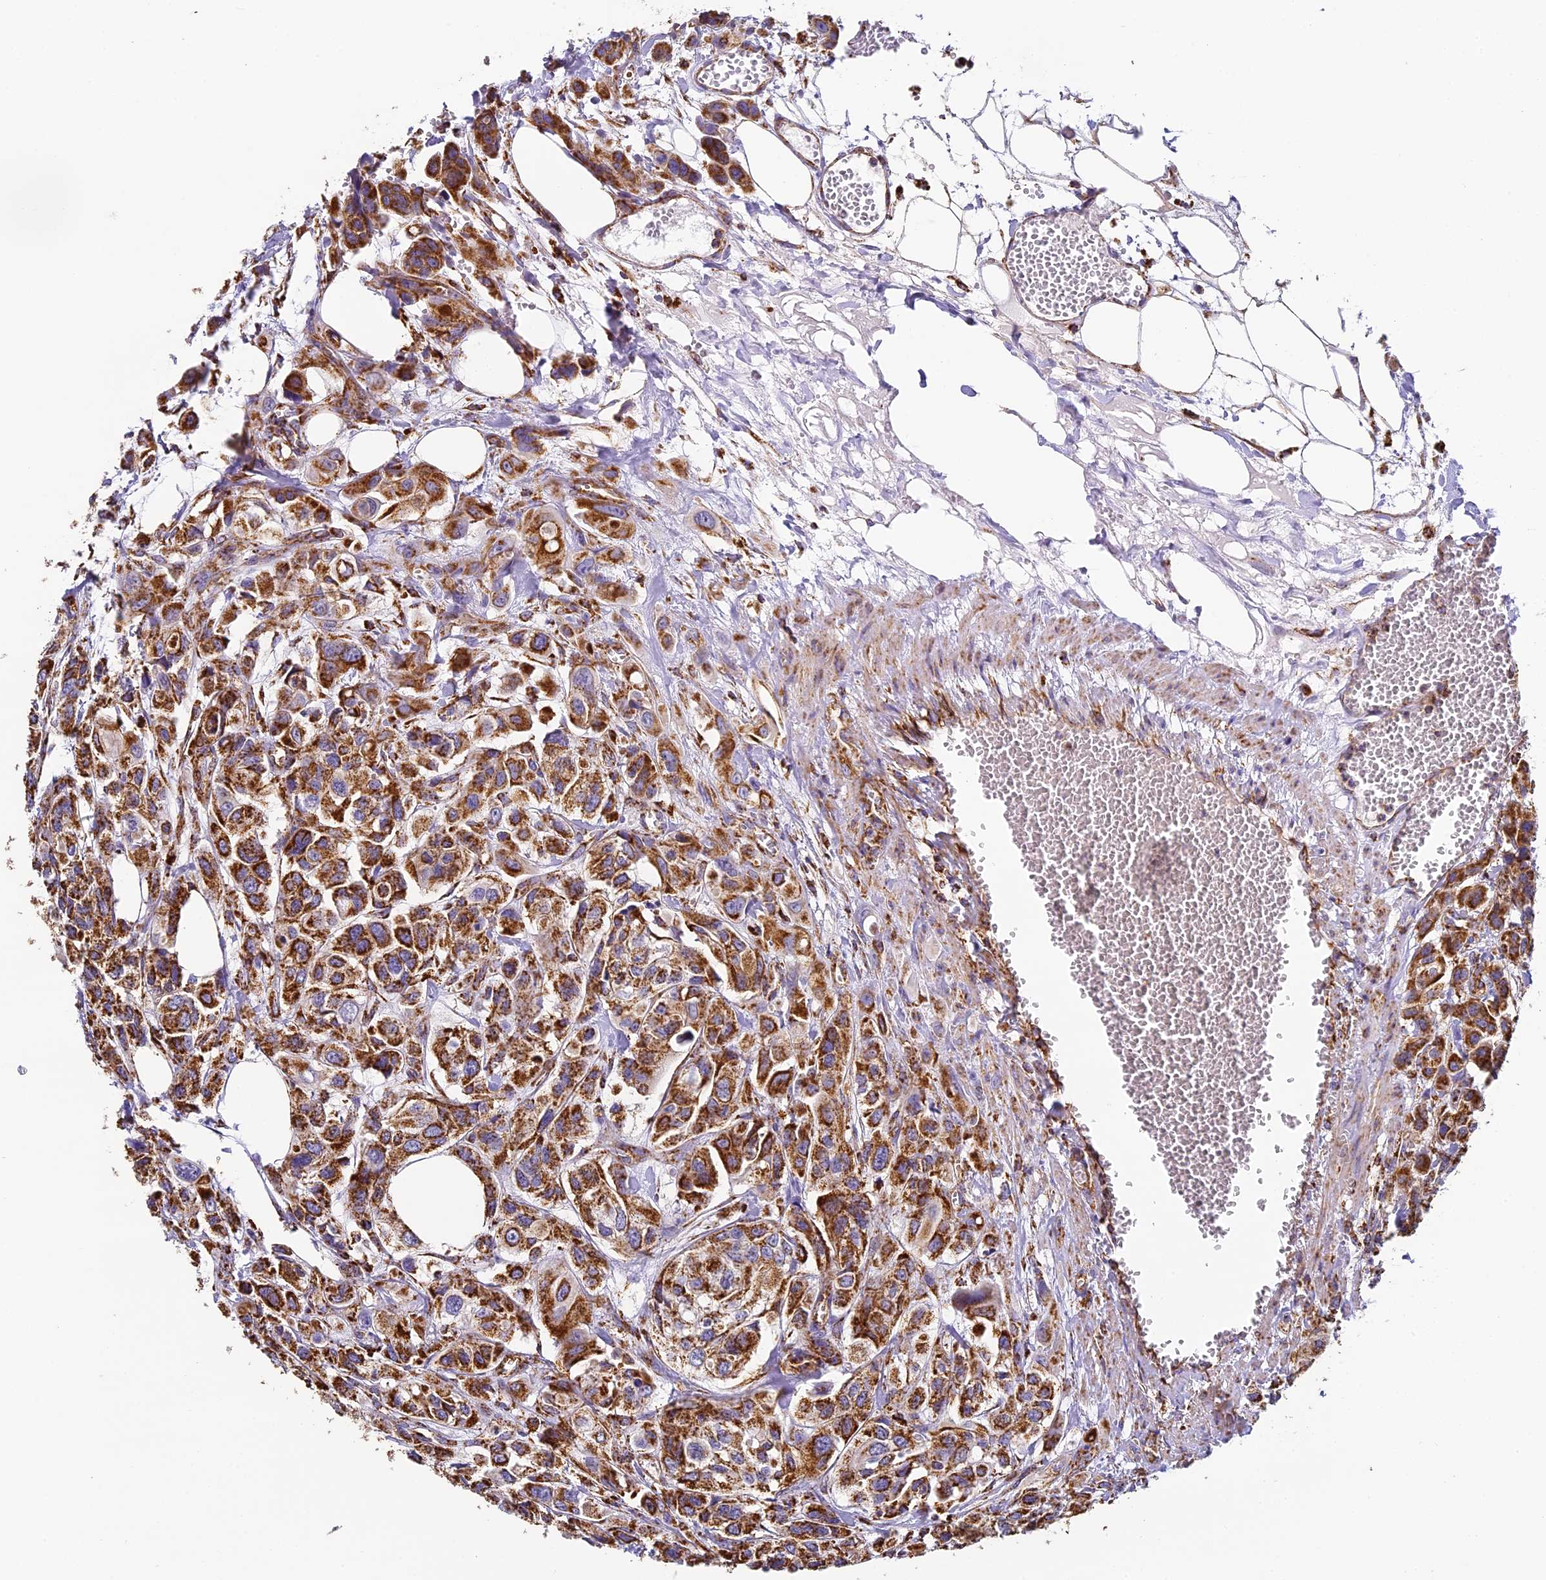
{"staining": {"intensity": "strong", "quantity": ">75%", "location": "cytoplasmic/membranous"}, "tissue": "urothelial cancer", "cell_type": "Tumor cells", "image_type": "cancer", "snomed": [{"axis": "morphology", "description": "Urothelial carcinoma, High grade"}, {"axis": "topography", "description": "Urinary bladder"}], "caption": "Immunohistochemical staining of human high-grade urothelial carcinoma shows strong cytoplasmic/membranous protein staining in approximately >75% of tumor cells.", "gene": "STK17A", "patient": {"sex": "male", "age": 67}}